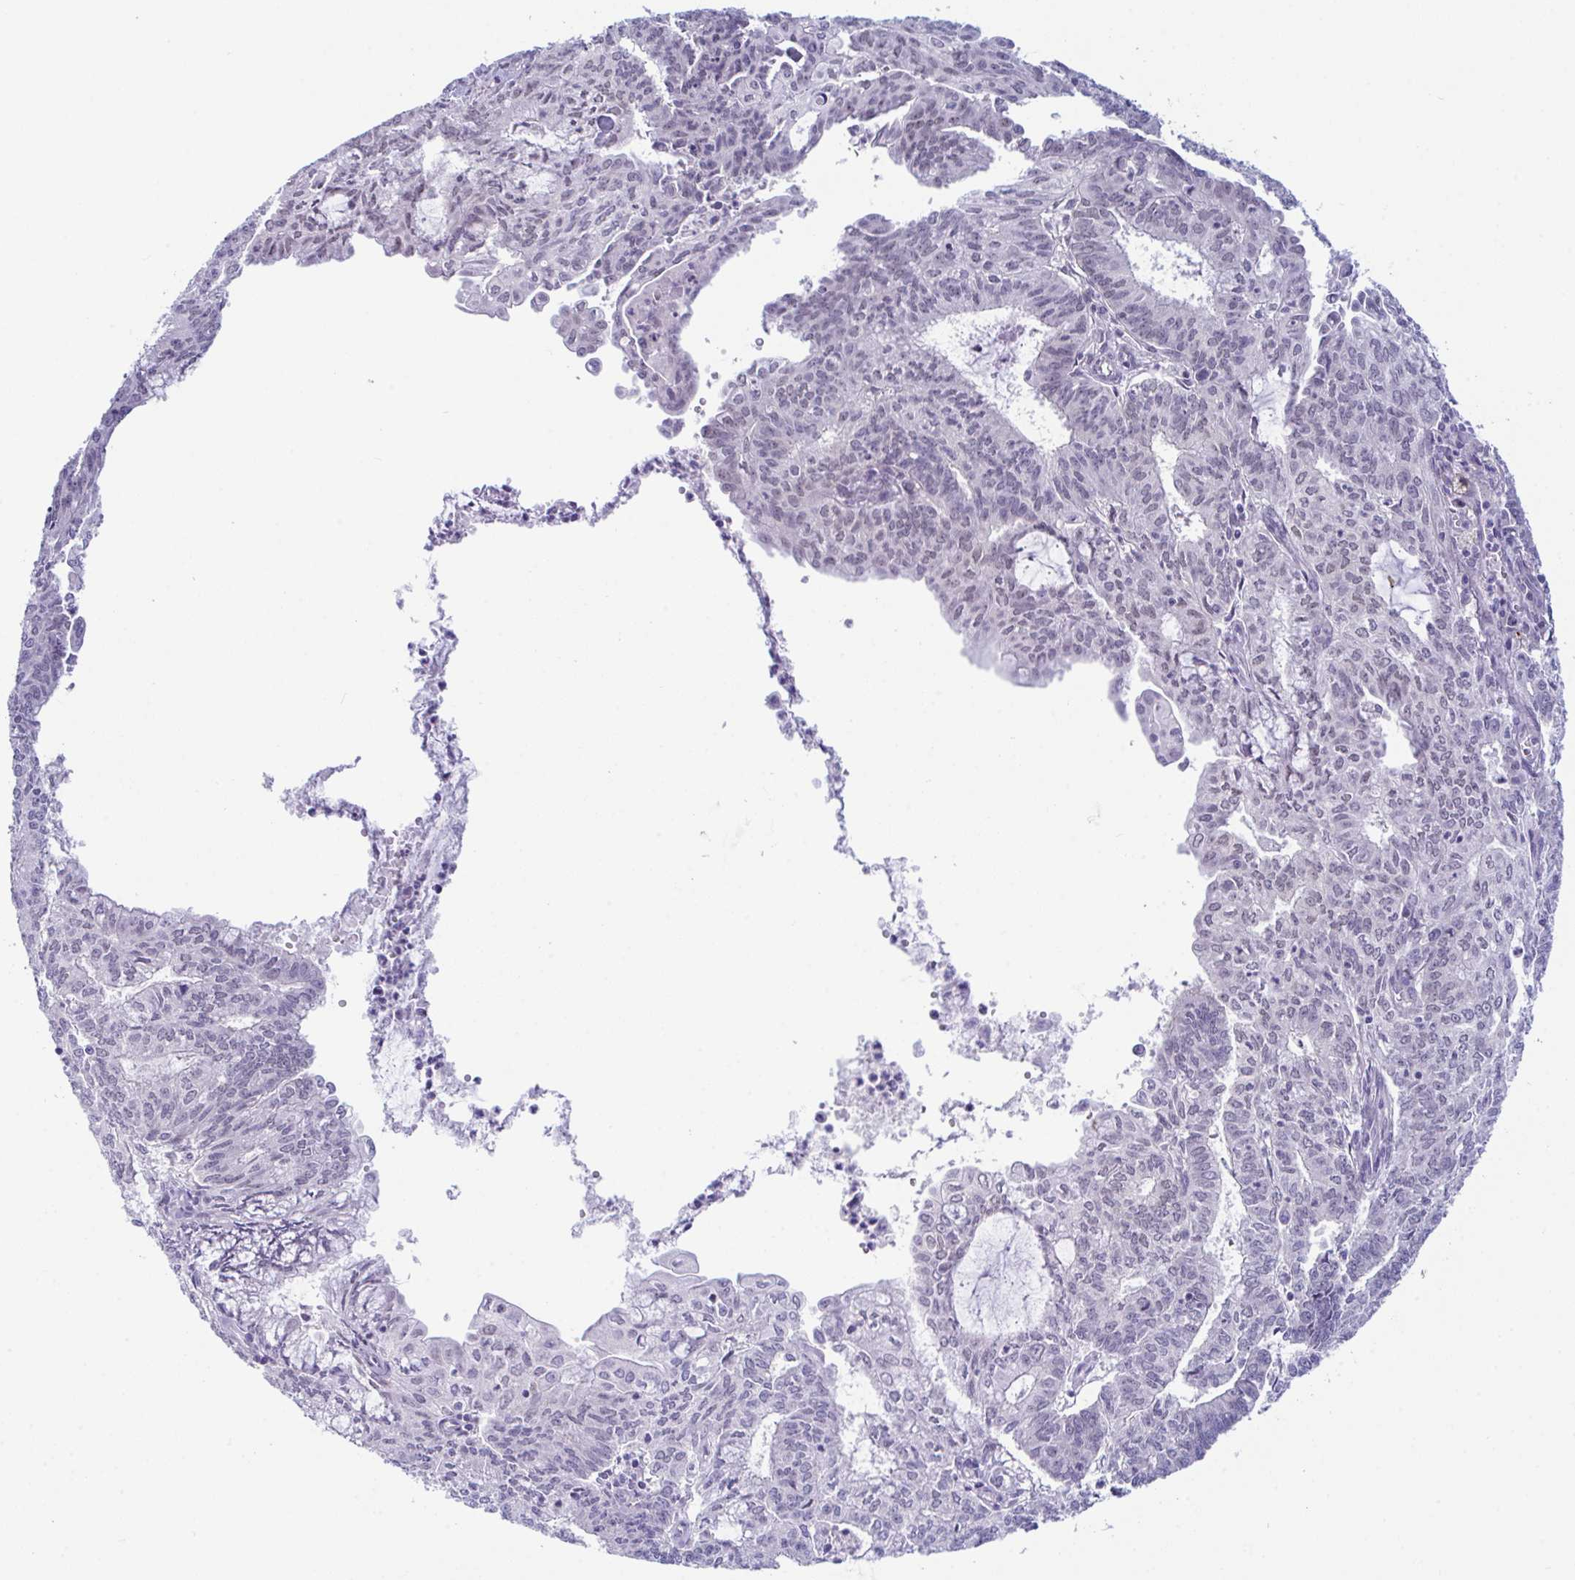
{"staining": {"intensity": "negative", "quantity": "none", "location": "none"}, "tissue": "endometrial cancer", "cell_type": "Tumor cells", "image_type": "cancer", "snomed": [{"axis": "morphology", "description": "Adenocarcinoma, NOS"}, {"axis": "topography", "description": "Endometrium"}], "caption": "This is an immunohistochemistry histopathology image of adenocarcinoma (endometrial). There is no expression in tumor cells.", "gene": "USP35", "patient": {"sex": "female", "age": 61}}